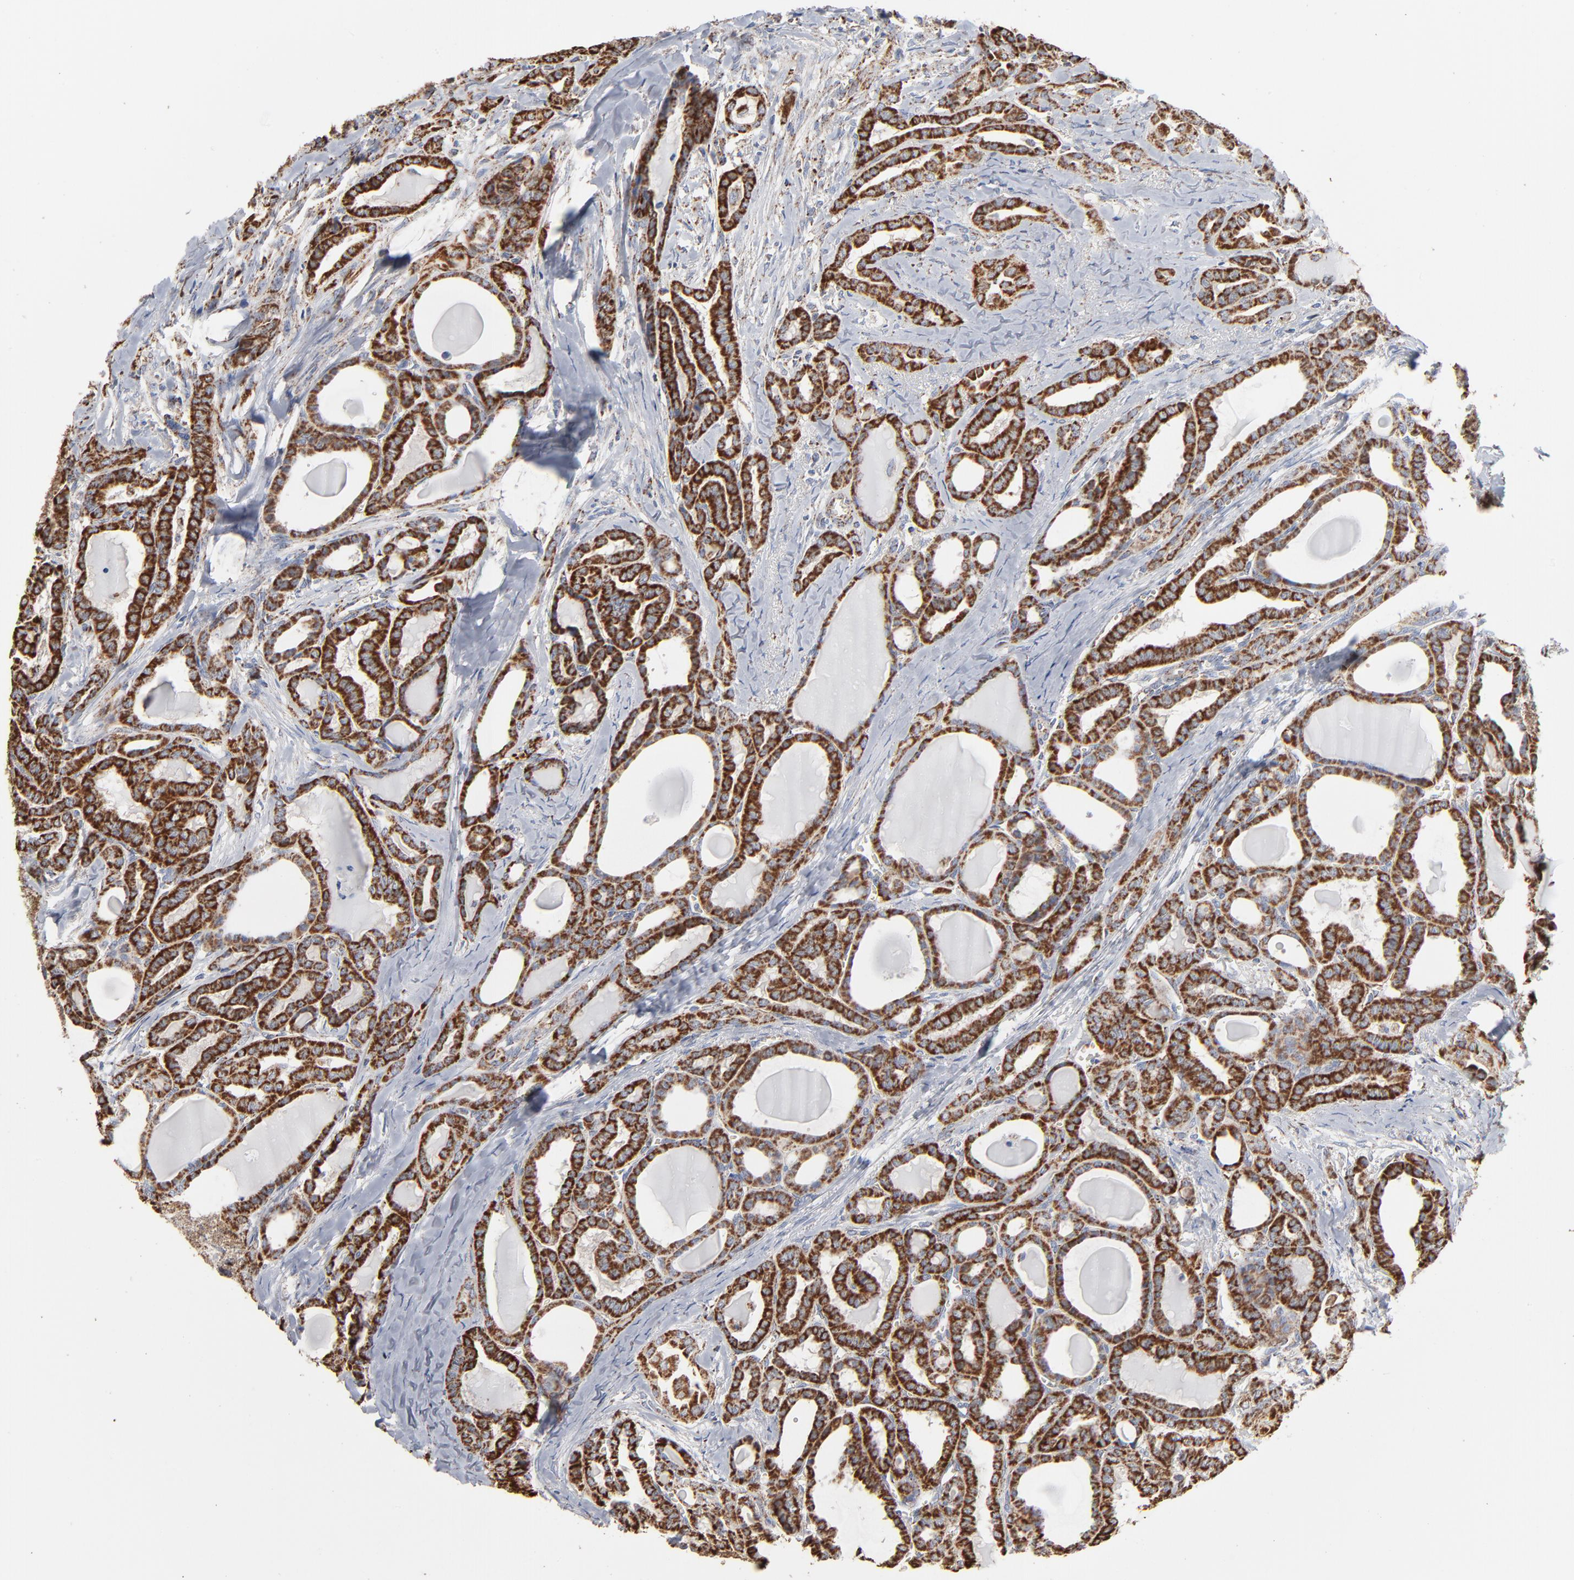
{"staining": {"intensity": "strong", "quantity": ">75%", "location": "cytoplasmic/membranous"}, "tissue": "thyroid cancer", "cell_type": "Tumor cells", "image_type": "cancer", "snomed": [{"axis": "morphology", "description": "Carcinoma, NOS"}, {"axis": "topography", "description": "Thyroid gland"}], "caption": "This image reveals immunohistochemistry staining of human thyroid carcinoma, with high strong cytoplasmic/membranous positivity in about >75% of tumor cells.", "gene": "UQCRC1", "patient": {"sex": "female", "age": 91}}